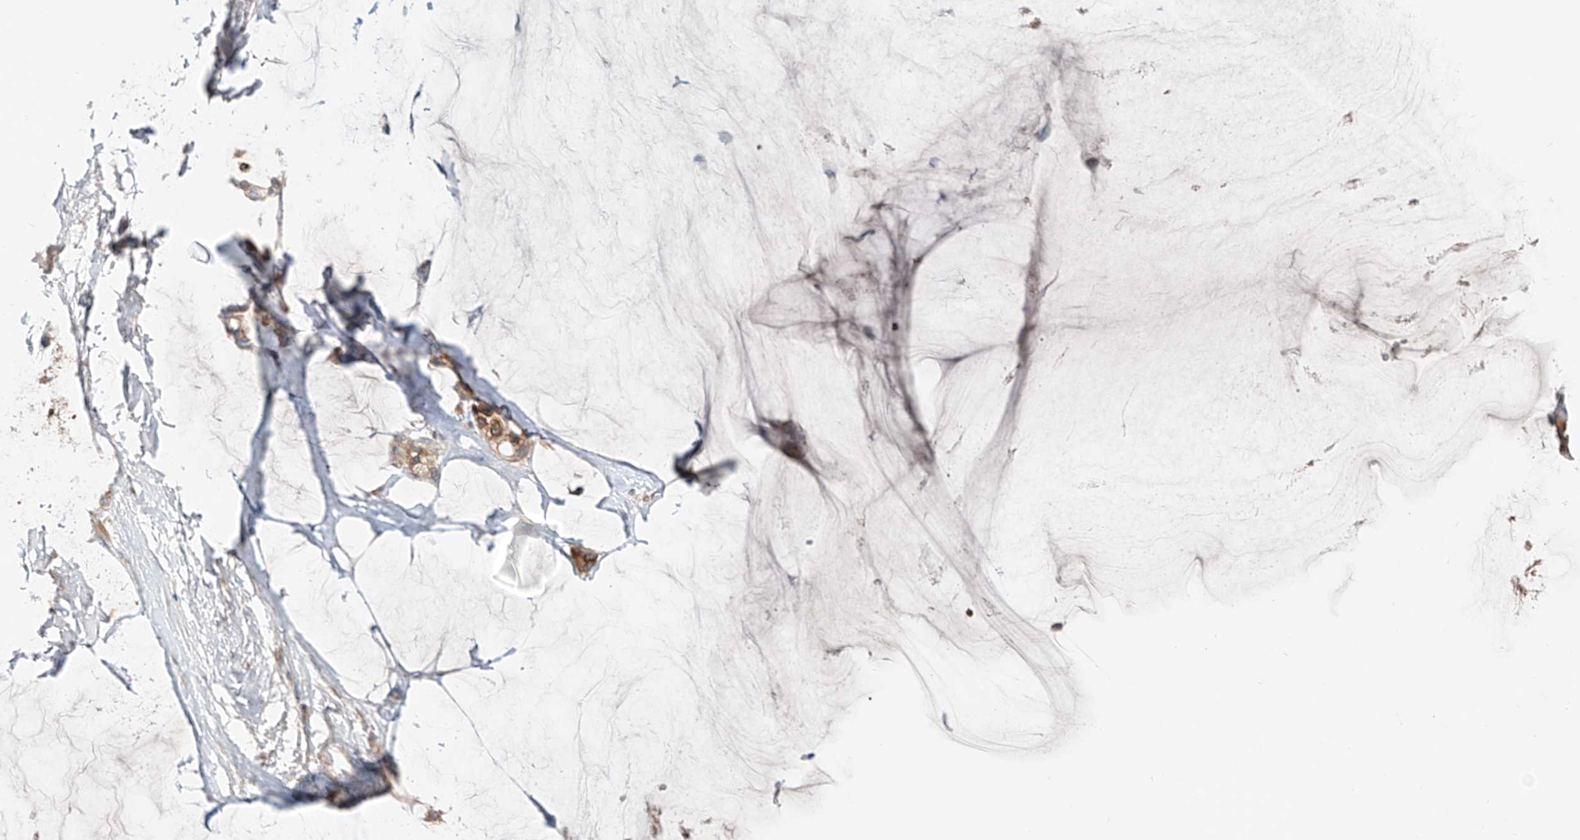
{"staining": {"intensity": "moderate", "quantity": ">75%", "location": "cytoplasmic/membranous"}, "tissue": "ovarian cancer", "cell_type": "Tumor cells", "image_type": "cancer", "snomed": [{"axis": "morphology", "description": "Cystadenocarcinoma, mucinous, NOS"}, {"axis": "topography", "description": "Ovary"}], "caption": "This micrograph exhibits IHC staining of human ovarian mucinous cystadenocarcinoma, with medium moderate cytoplasmic/membranous staining in approximately >75% of tumor cells.", "gene": "ERO1A", "patient": {"sex": "female", "age": 39}}